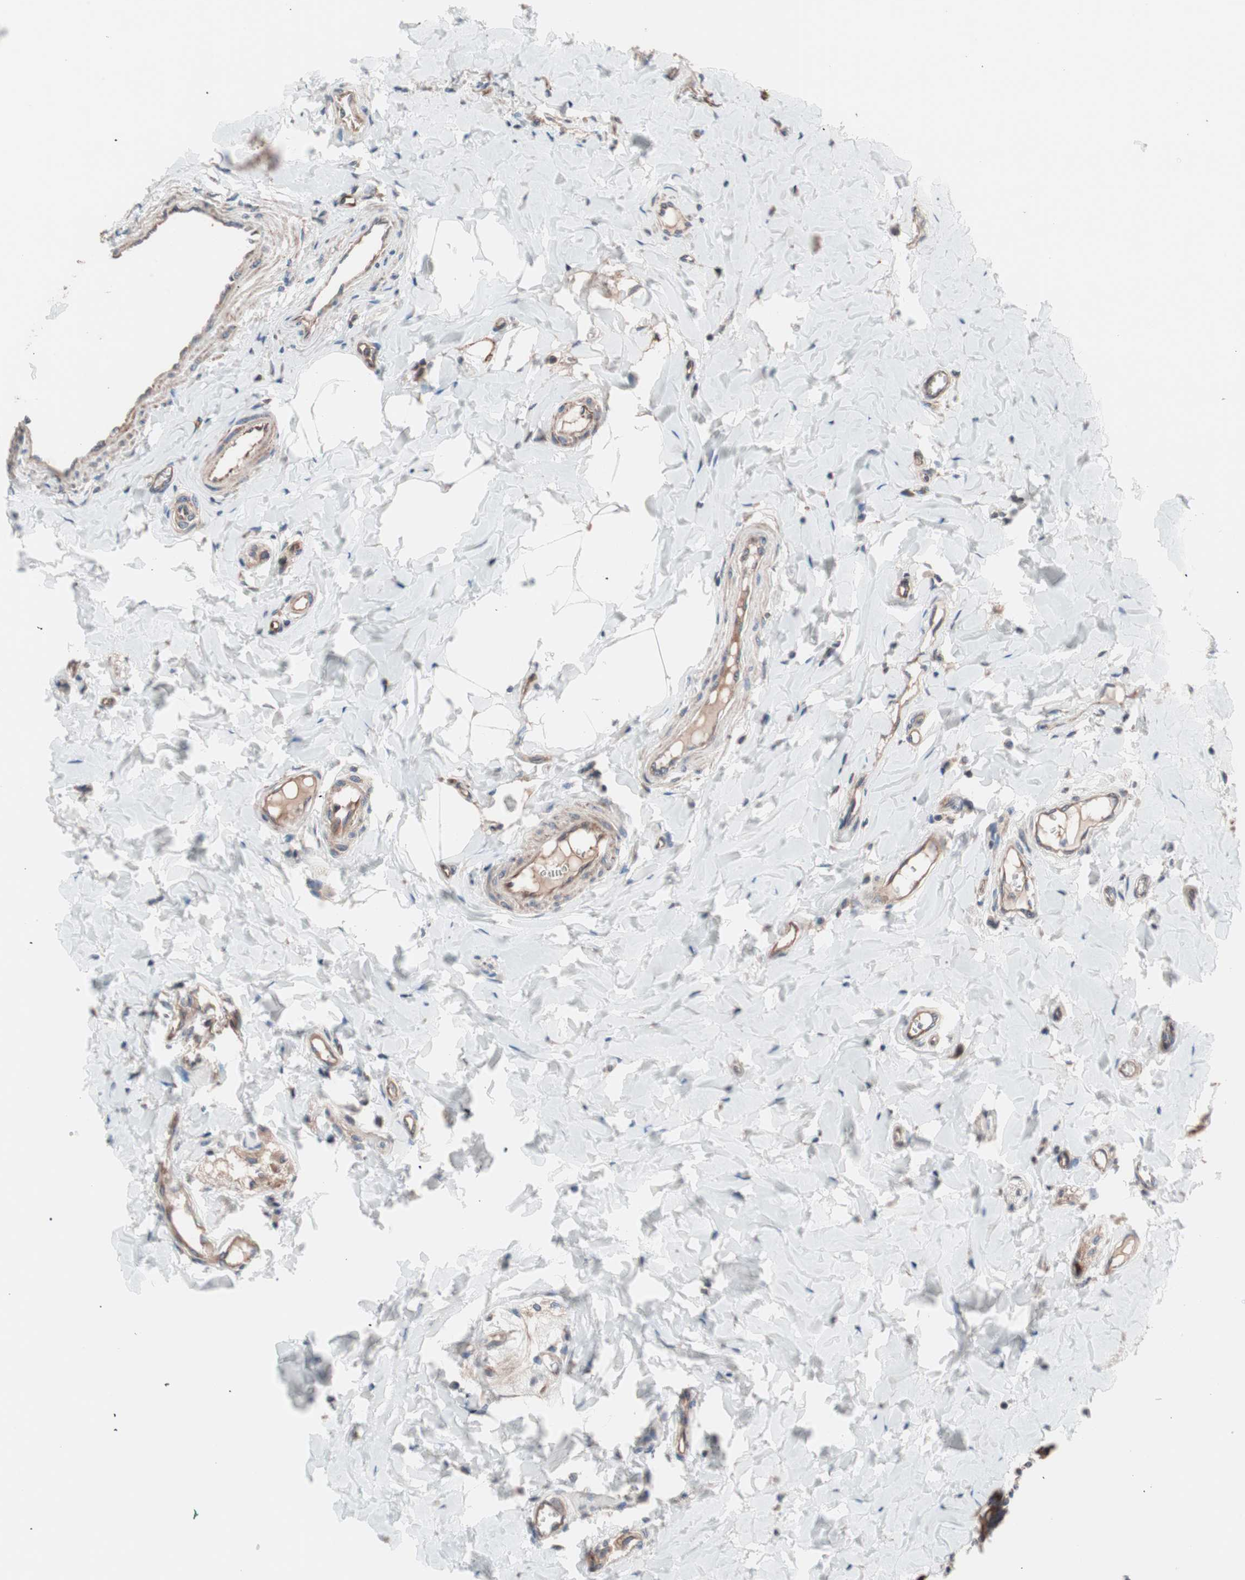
{"staining": {"intensity": "moderate", "quantity": ">75%", "location": "cytoplasmic/membranous"}, "tissue": "colon", "cell_type": "Endothelial cells", "image_type": "normal", "snomed": [{"axis": "morphology", "description": "Normal tissue, NOS"}, {"axis": "morphology", "description": "Adenocarcinoma, NOS"}, {"axis": "topography", "description": "Colon"}, {"axis": "topography", "description": "Peripheral nerve tissue"}], "caption": "Immunohistochemistry (IHC) staining of benign colon, which reveals medium levels of moderate cytoplasmic/membranous staining in approximately >75% of endothelial cells indicating moderate cytoplasmic/membranous protein staining. The staining was performed using DAB (brown) for protein detection and nuclei were counterstained in hematoxylin (blue).", "gene": "CTTNBP2NL", "patient": {"sex": "male", "age": 14}}